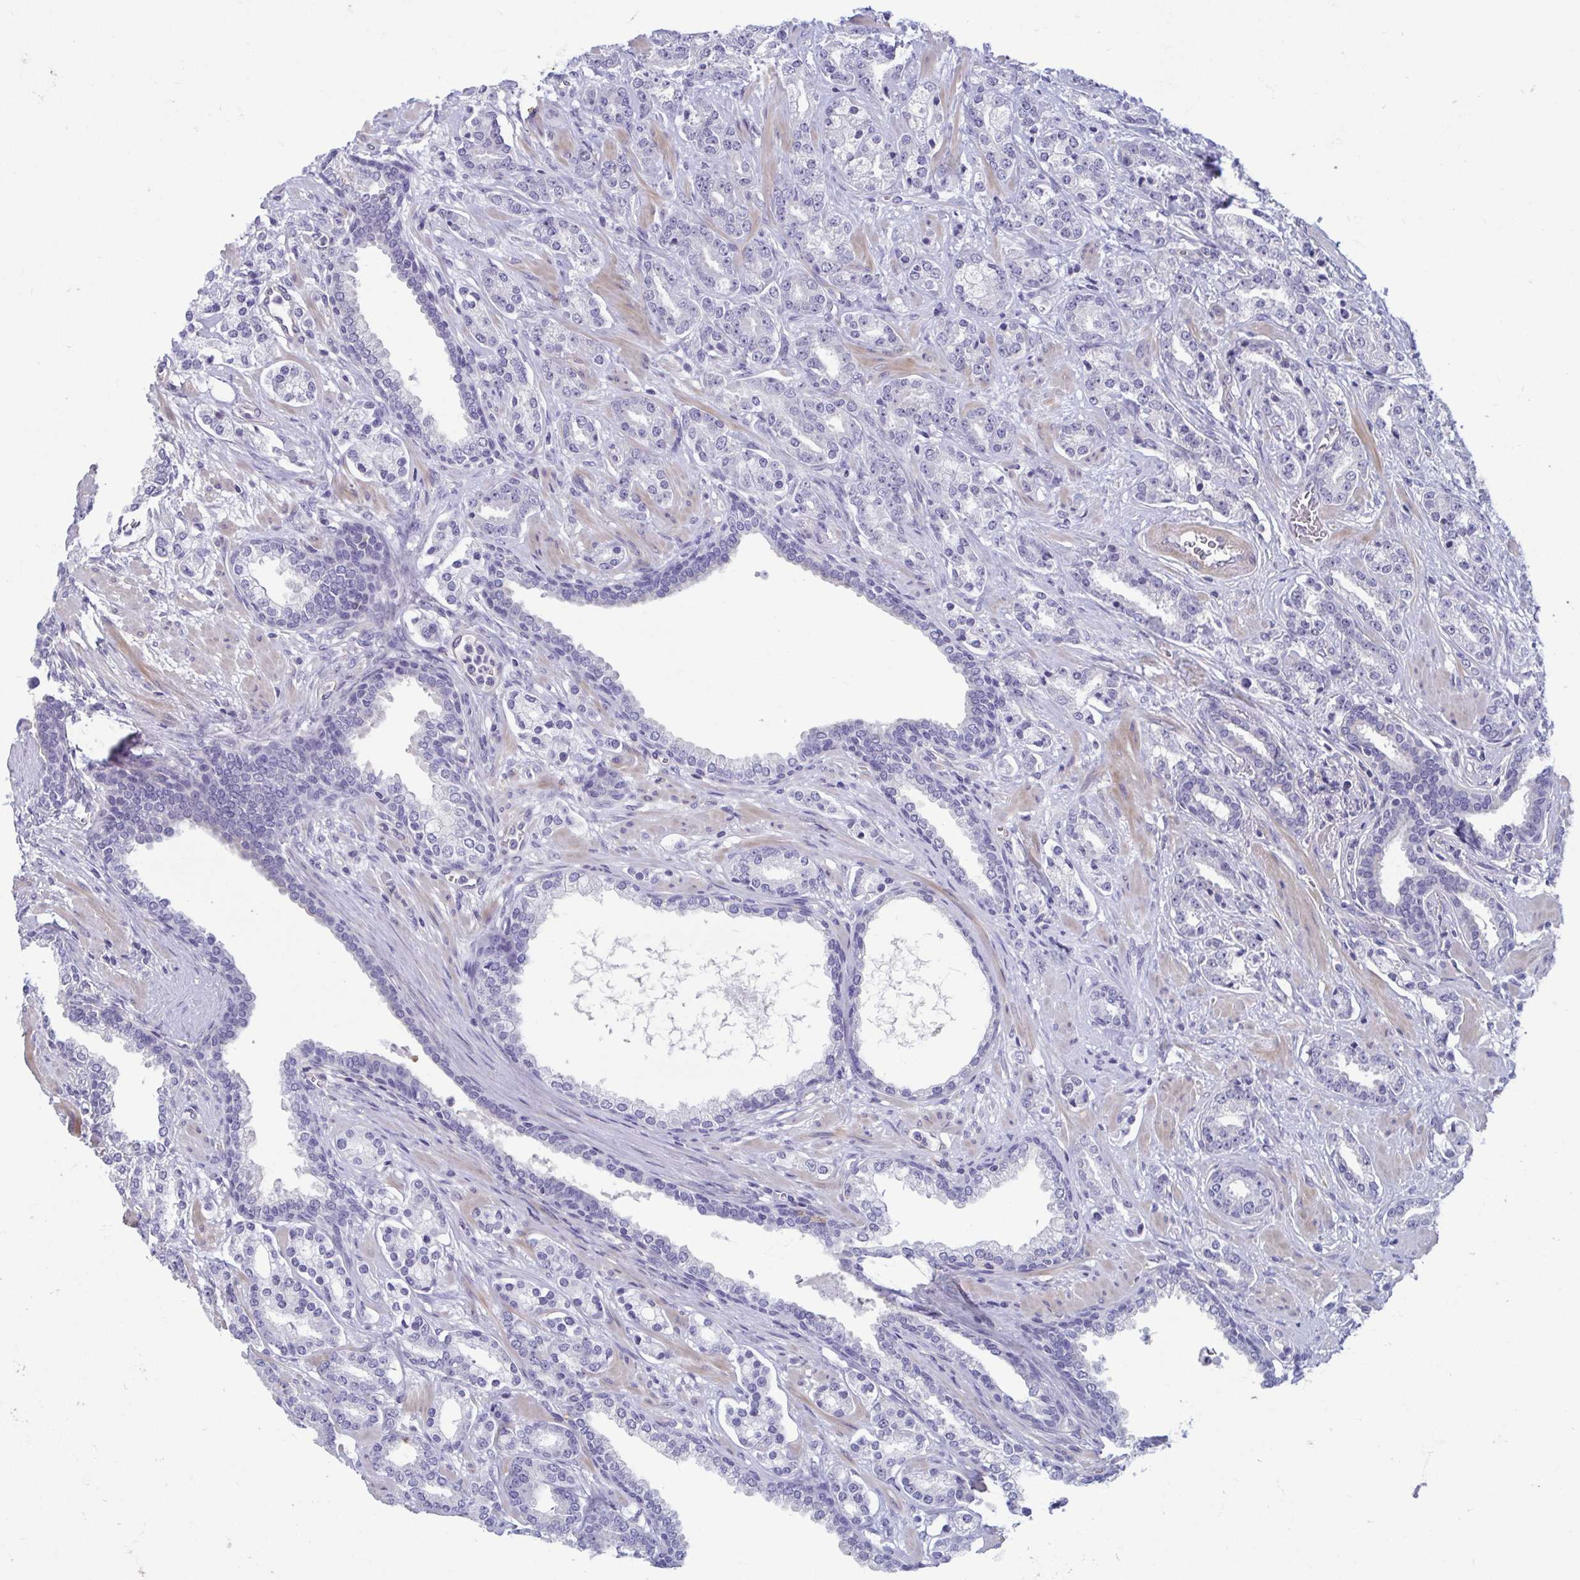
{"staining": {"intensity": "negative", "quantity": "none", "location": "none"}, "tissue": "prostate cancer", "cell_type": "Tumor cells", "image_type": "cancer", "snomed": [{"axis": "morphology", "description": "Adenocarcinoma, High grade"}, {"axis": "topography", "description": "Prostate"}], "caption": "Immunohistochemistry (IHC) micrograph of neoplastic tissue: human prostate cancer (adenocarcinoma (high-grade)) stained with DAB (3,3'-diaminobenzidine) demonstrates no significant protein expression in tumor cells. (DAB immunohistochemistry (IHC), high magnification).", "gene": "MORC4", "patient": {"sex": "male", "age": 60}}